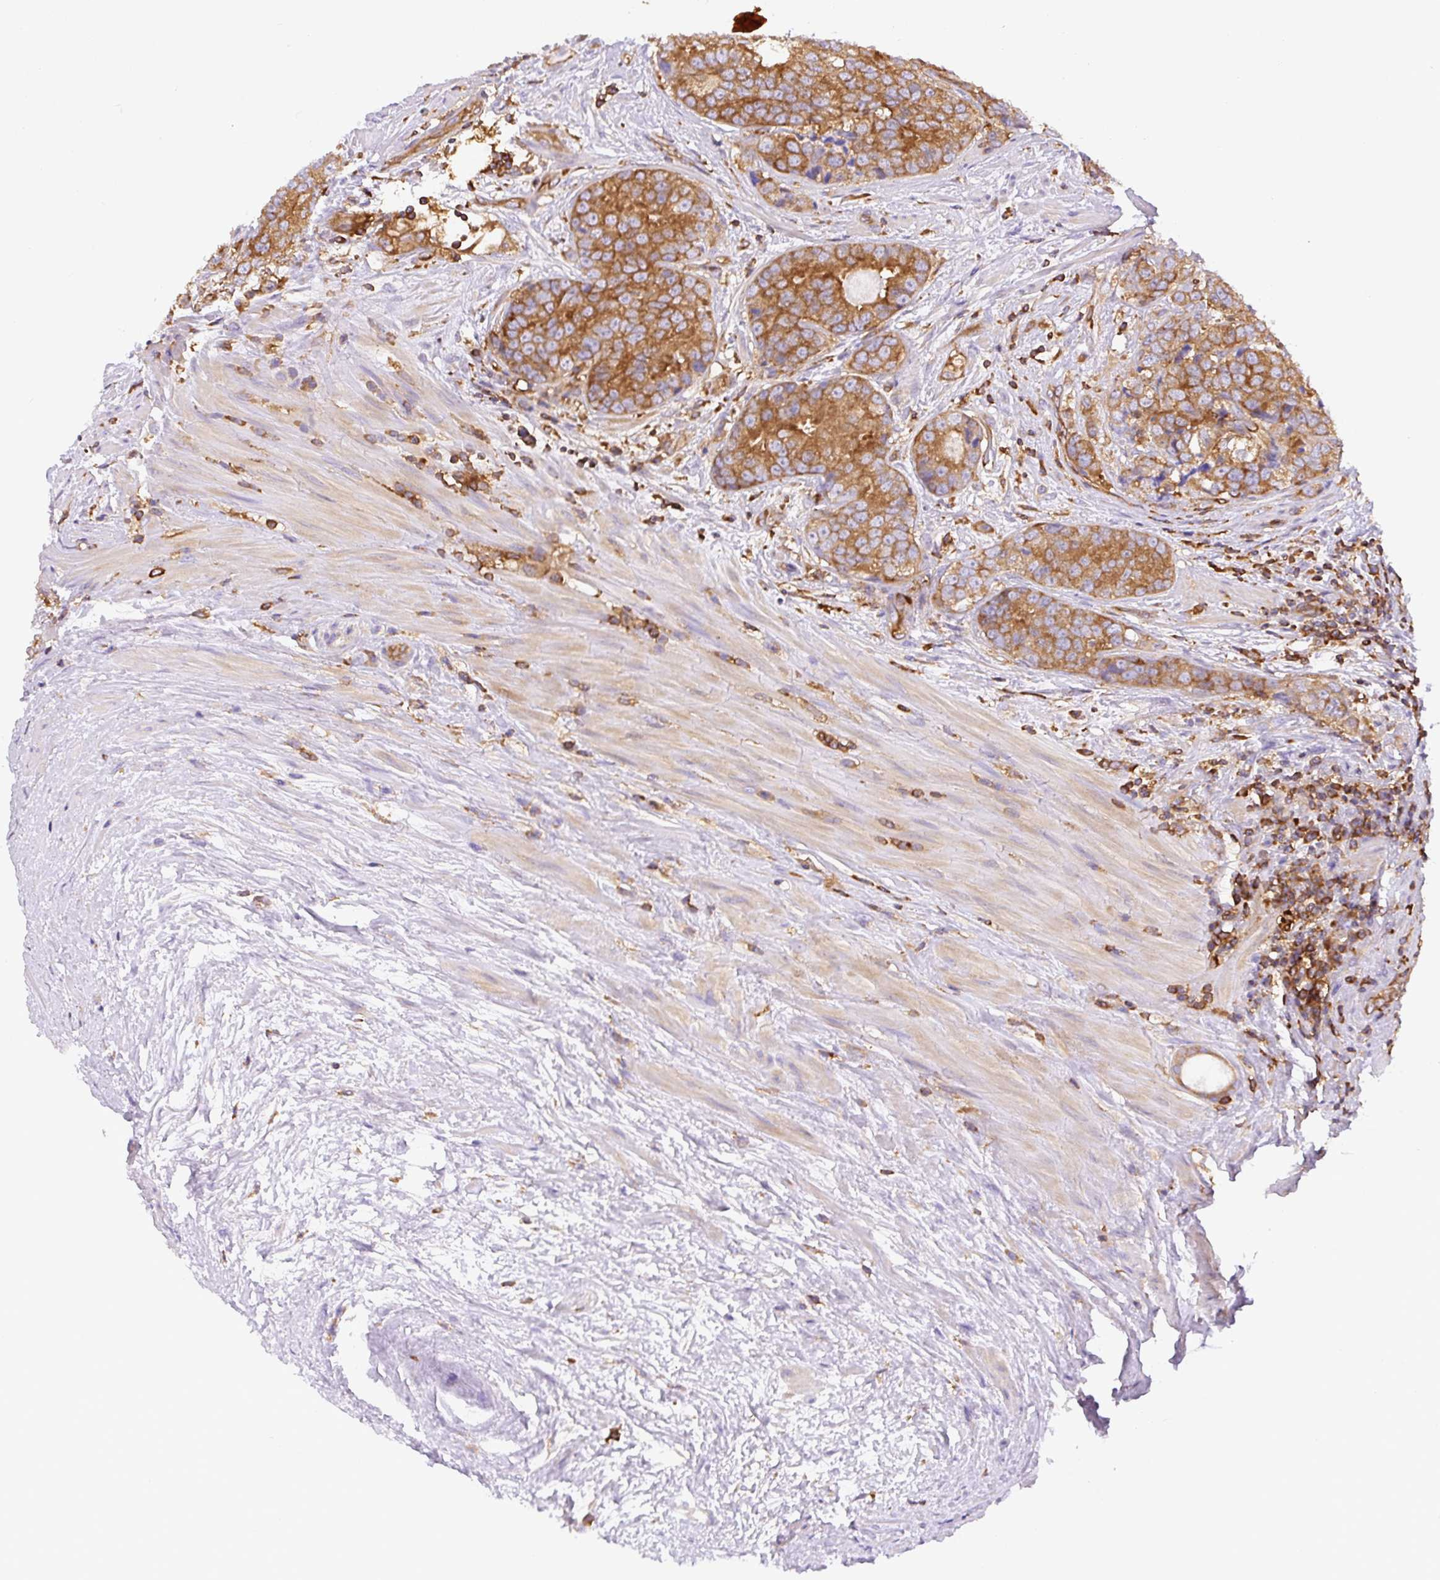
{"staining": {"intensity": "strong", "quantity": ">75%", "location": "cytoplasmic/membranous"}, "tissue": "prostate cancer", "cell_type": "Tumor cells", "image_type": "cancer", "snomed": [{"axis": "morphology", "description": "Adenocarcinoma, High grade"}, {"axis": "topography", "description": "Prostate"}], "caption": "Protein staining demonstrates strong cytoplasmic/membranous staining in approximately >75% of tumor cells in prostate cancer.", "gene": "DNM2", "patient": {"sex": "male", "age": 68}}